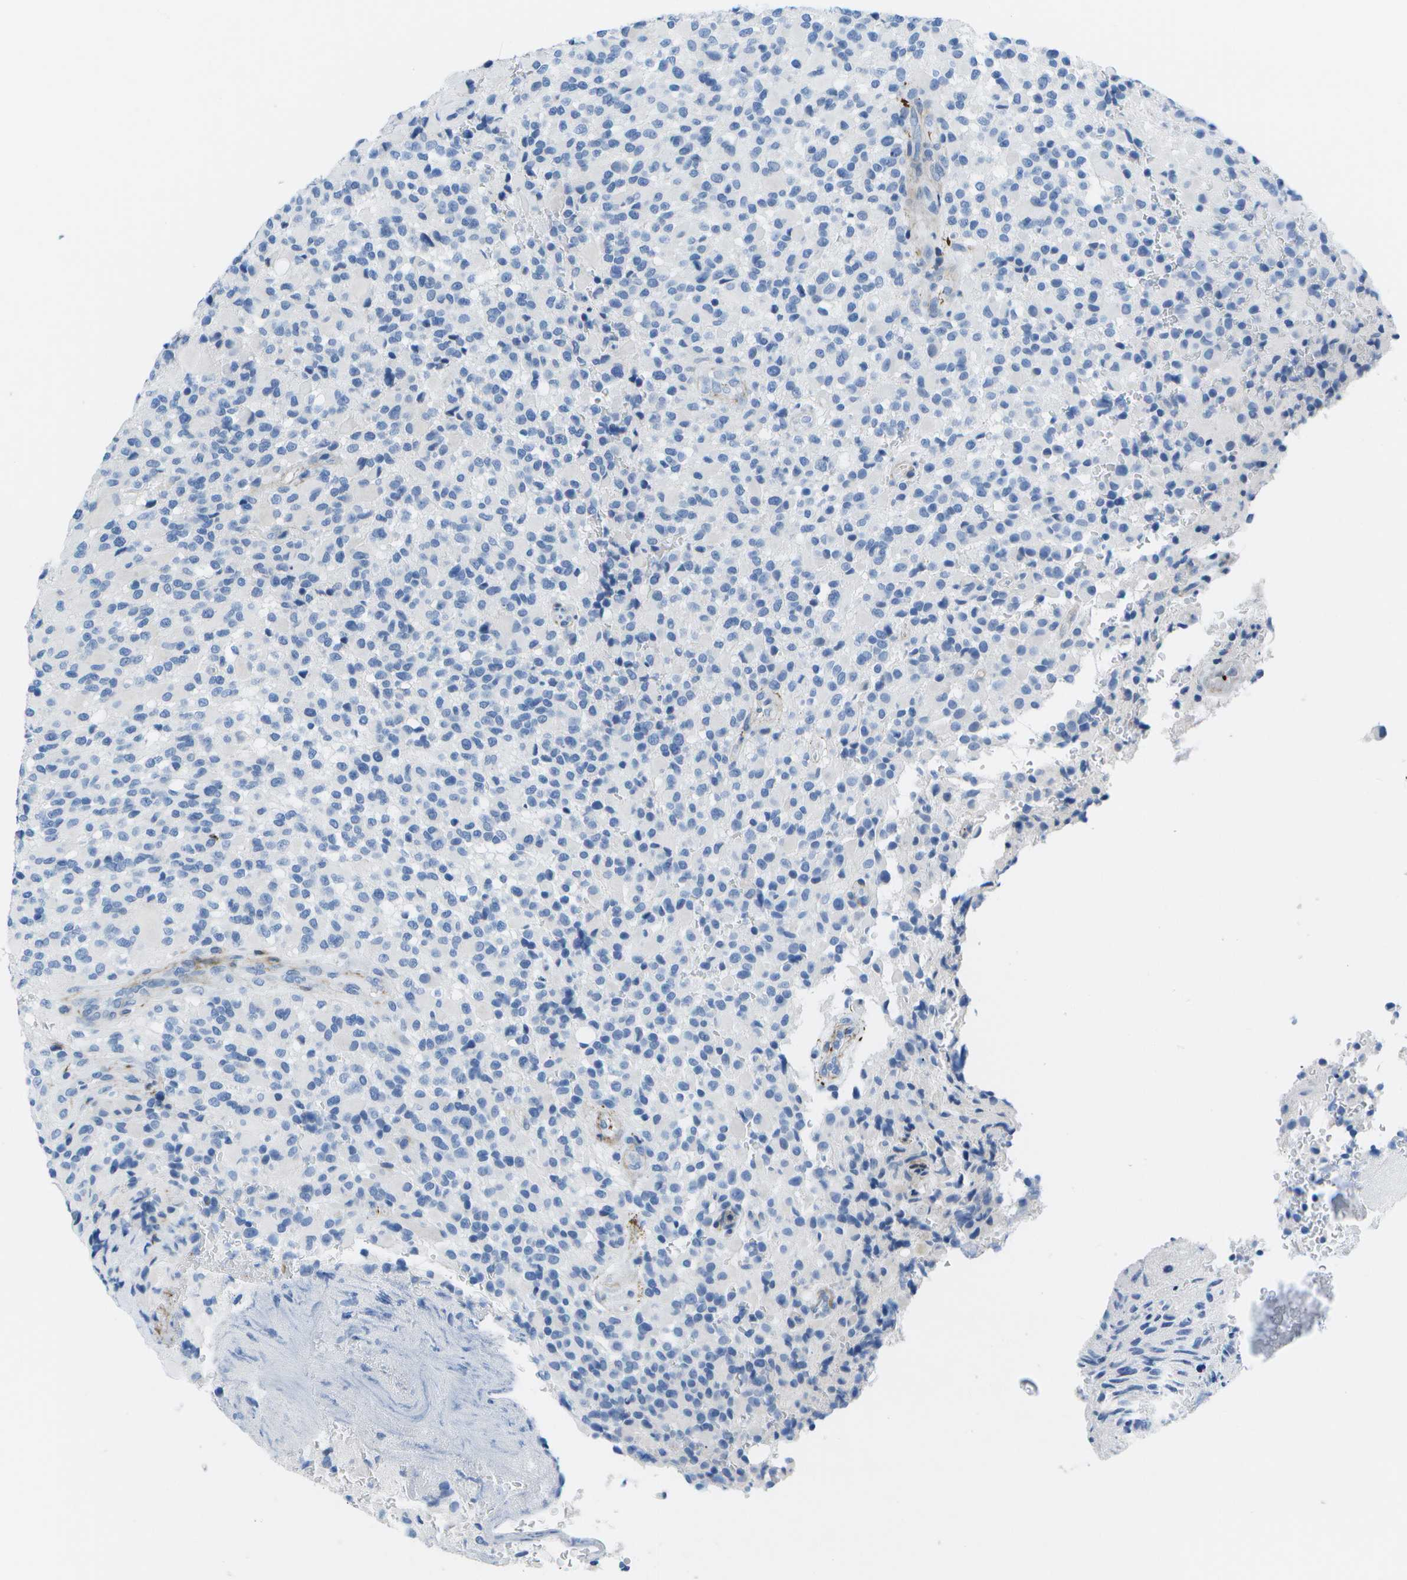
{"staining": {"intensity": "negative", "quantity": "none", "location": "none"}, "tissue": "glioma", "cell_type": "Tumor cells", "image_type": "cancer", "snomed": [{"axis": "morphology", "description": "Glioma, malignant, High grade"}, {"axis": "topography", "description": "Brain"}], "caption": "DAB (3,3'-diaminobenzidine) immunohistochemical staining of malignant glioma (high-grade) exhibits no significant positivity in tumor cells.", "gene": "ADGRG6", "patient": {"sex": "male", "age": 71}}